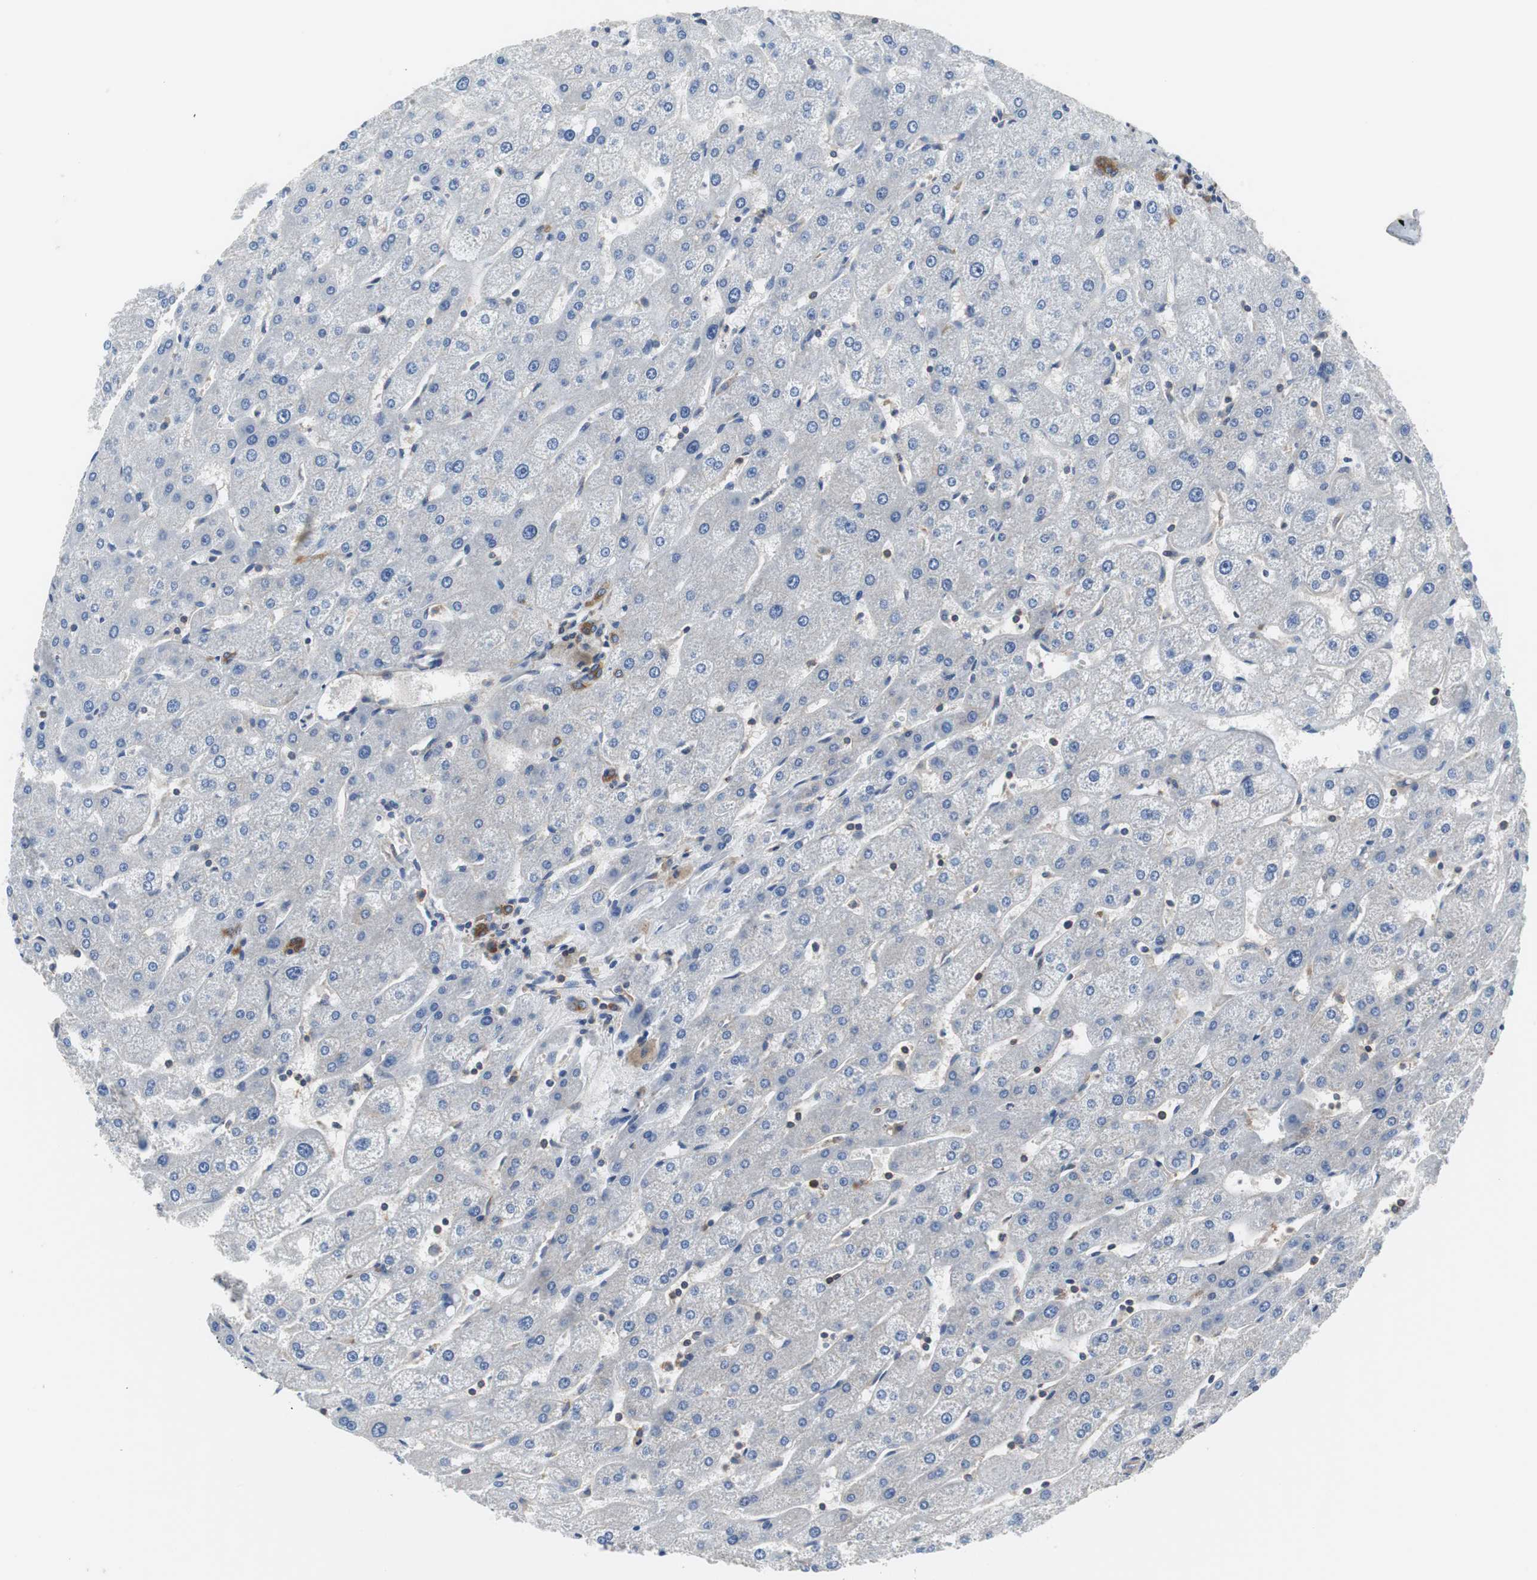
{"staining": {"intensity": "strong", "quantity": ">75%", "location": "cytoplasmic/membranous"}, "tissue": "liver", "cell_type": "Cholangiocytes", "image_type": "normal", "snomed": [{"axis": "morphology", "description": "Normal tissue, NOS"}, {"axis": "topography", "description": "Liver"}], "caption": "The image displays staining of unremarkable liver, revealing strong cytoplasmic/membranous protein staining (brown color) within cholangiocytes.", "gene": "BRAF", "patient": {"sex": "male", "age": 67}}